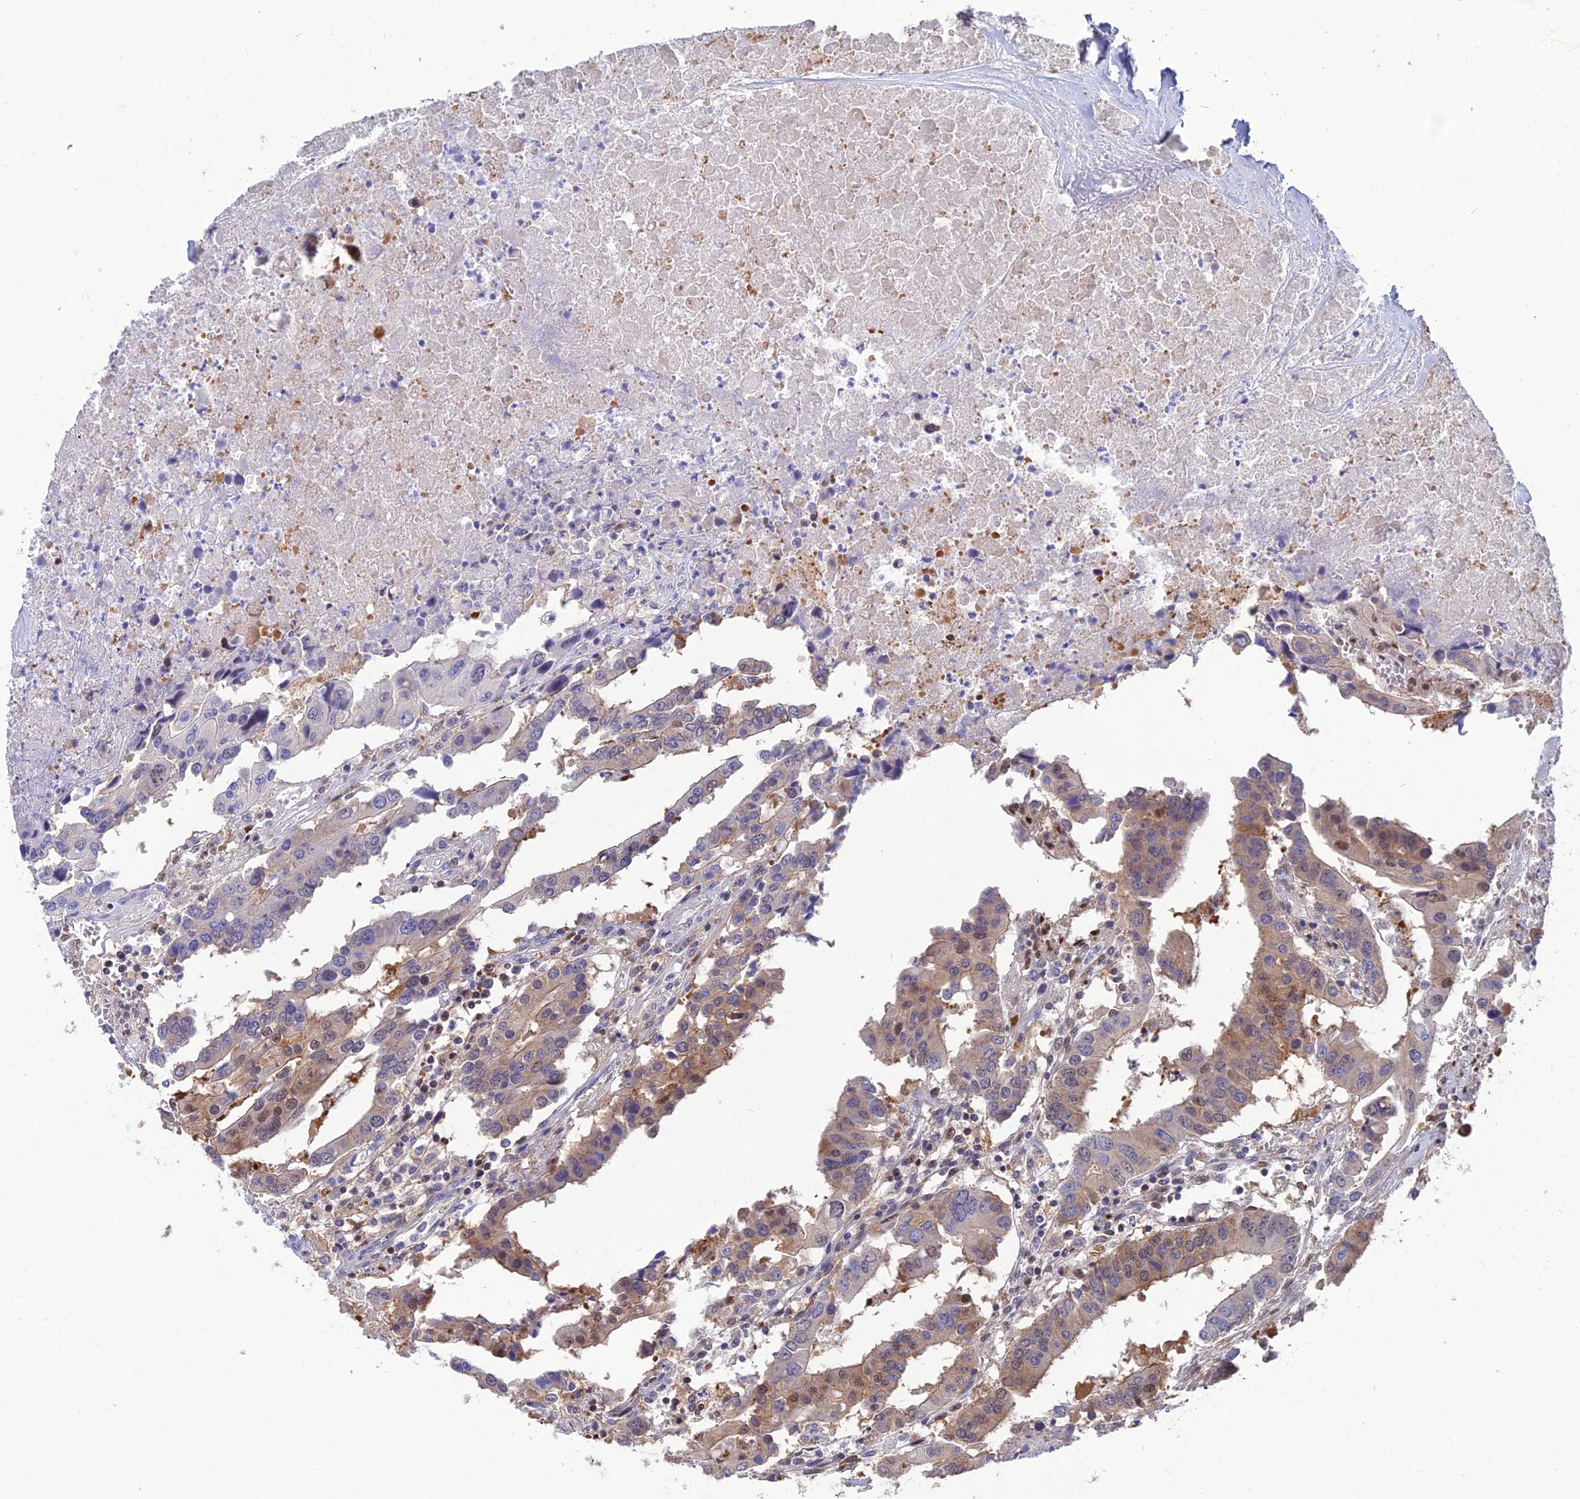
{"staining": {"intensity": "moderate", "quantity": "25%-75%", "location": "cytoplasmic/membranous,nuclear"}, "tissue": "colorectal cancer", "cell_type": "Tumor cells", "image_type": "cancer", "snomed": [{"axis": "morphology", "description": "Adenocarcinoma, NOS"}, {"axis": "topography", "description": "Colon"}], "caption": "Immunohistochemistry of colorectal cancer reveals medium levels of moderate cytoplasmic/membranous and nuclear expression in approximately 25%-75% of tumor cells.", "gene": "DNPEP", "patient": {"sex": "male", "age": 77}}